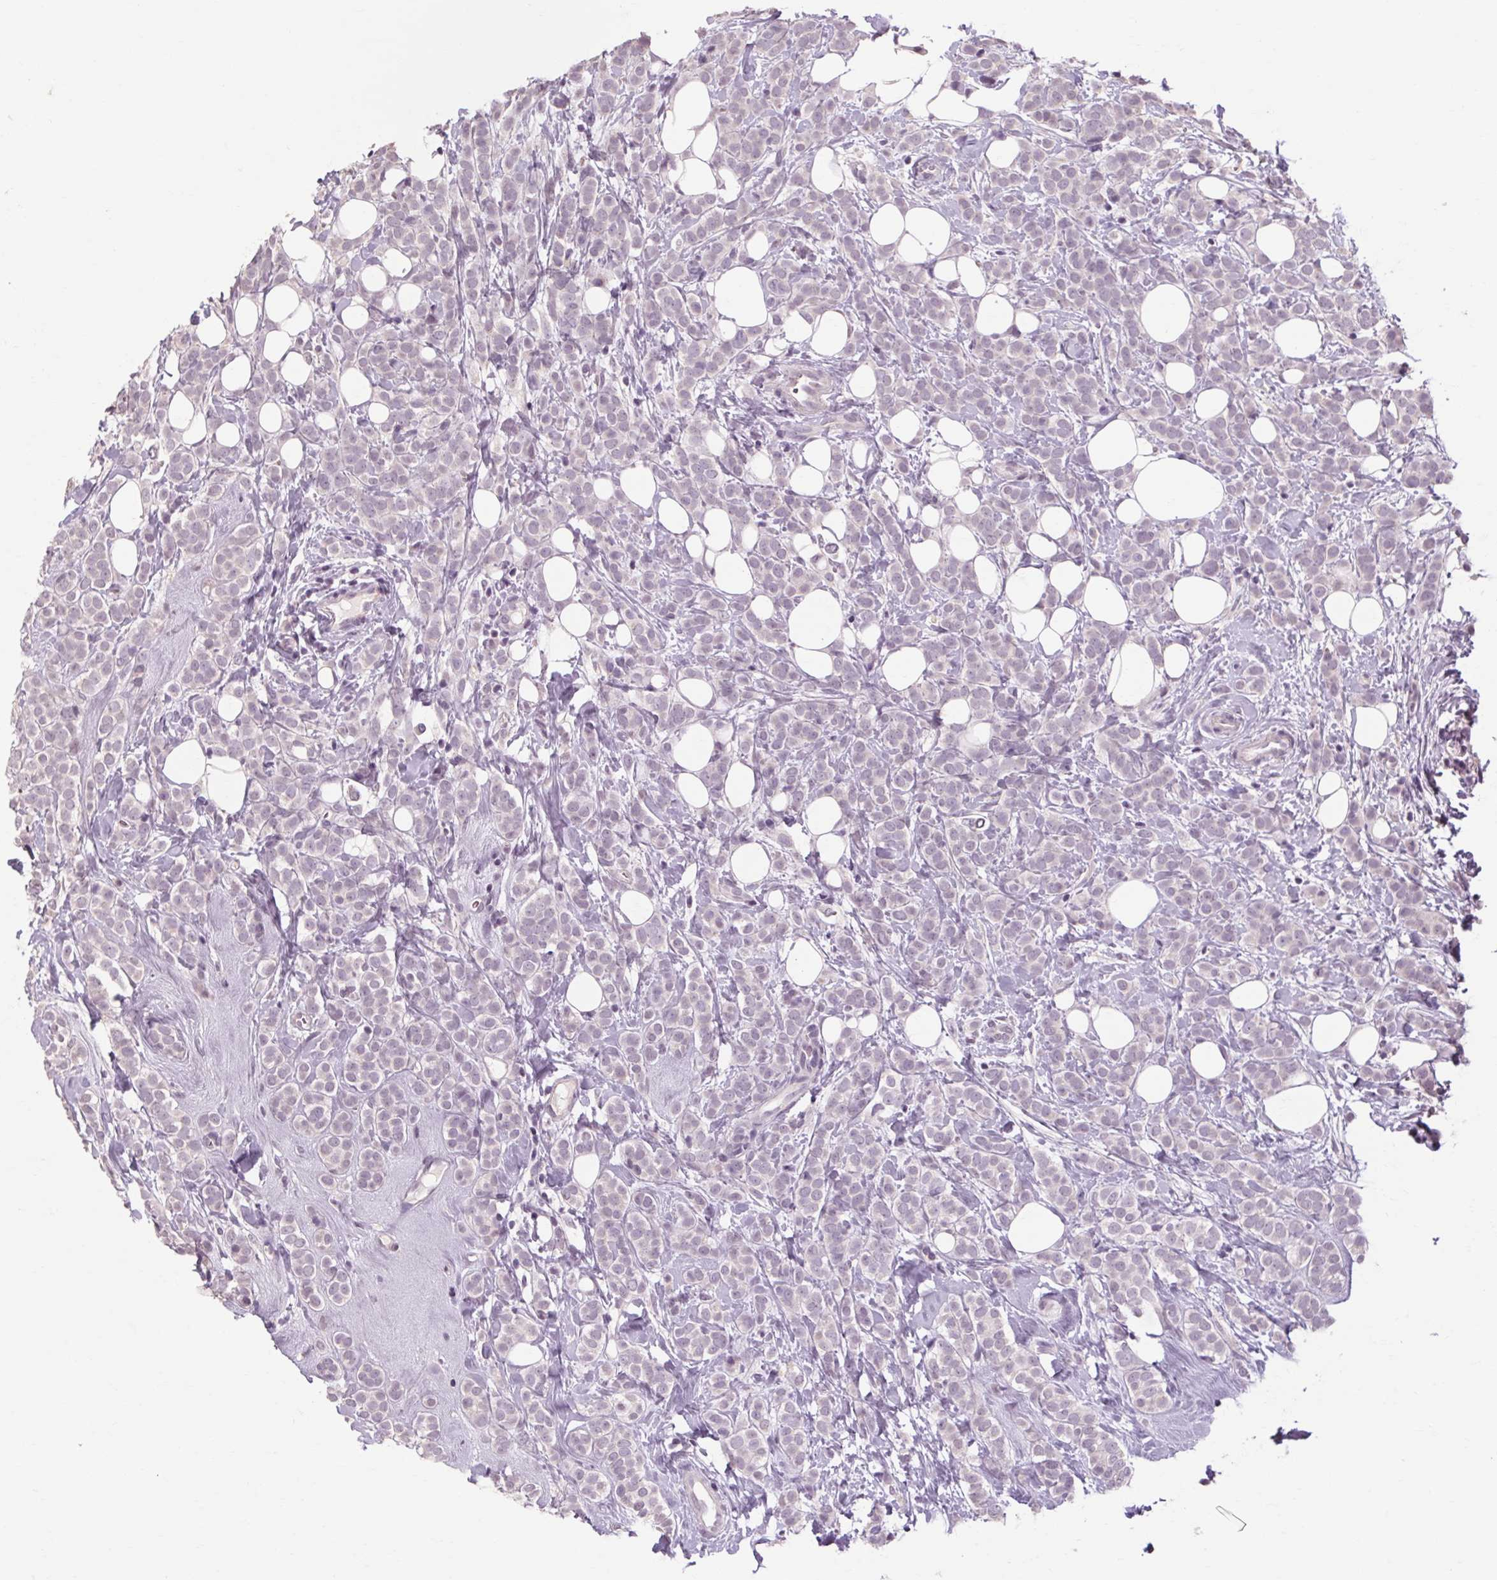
{"staining": {"intensity": "negative", "quantity": "none", "location": "none"}, "tissue": "breast cancer", "cell_type": "Tumor cells", "image_type": "cancer", "snomed": [{"axis": "morphology", "description": "Lobular carcinoma"}, {"axis": "topography", "description": "Breast"}], "caption": "Immunohistochemical staining of human breast cancer shows no significant staining in tumor cells.", "gene": "POMC", "patient": {"sex": "female", "age": 49}}